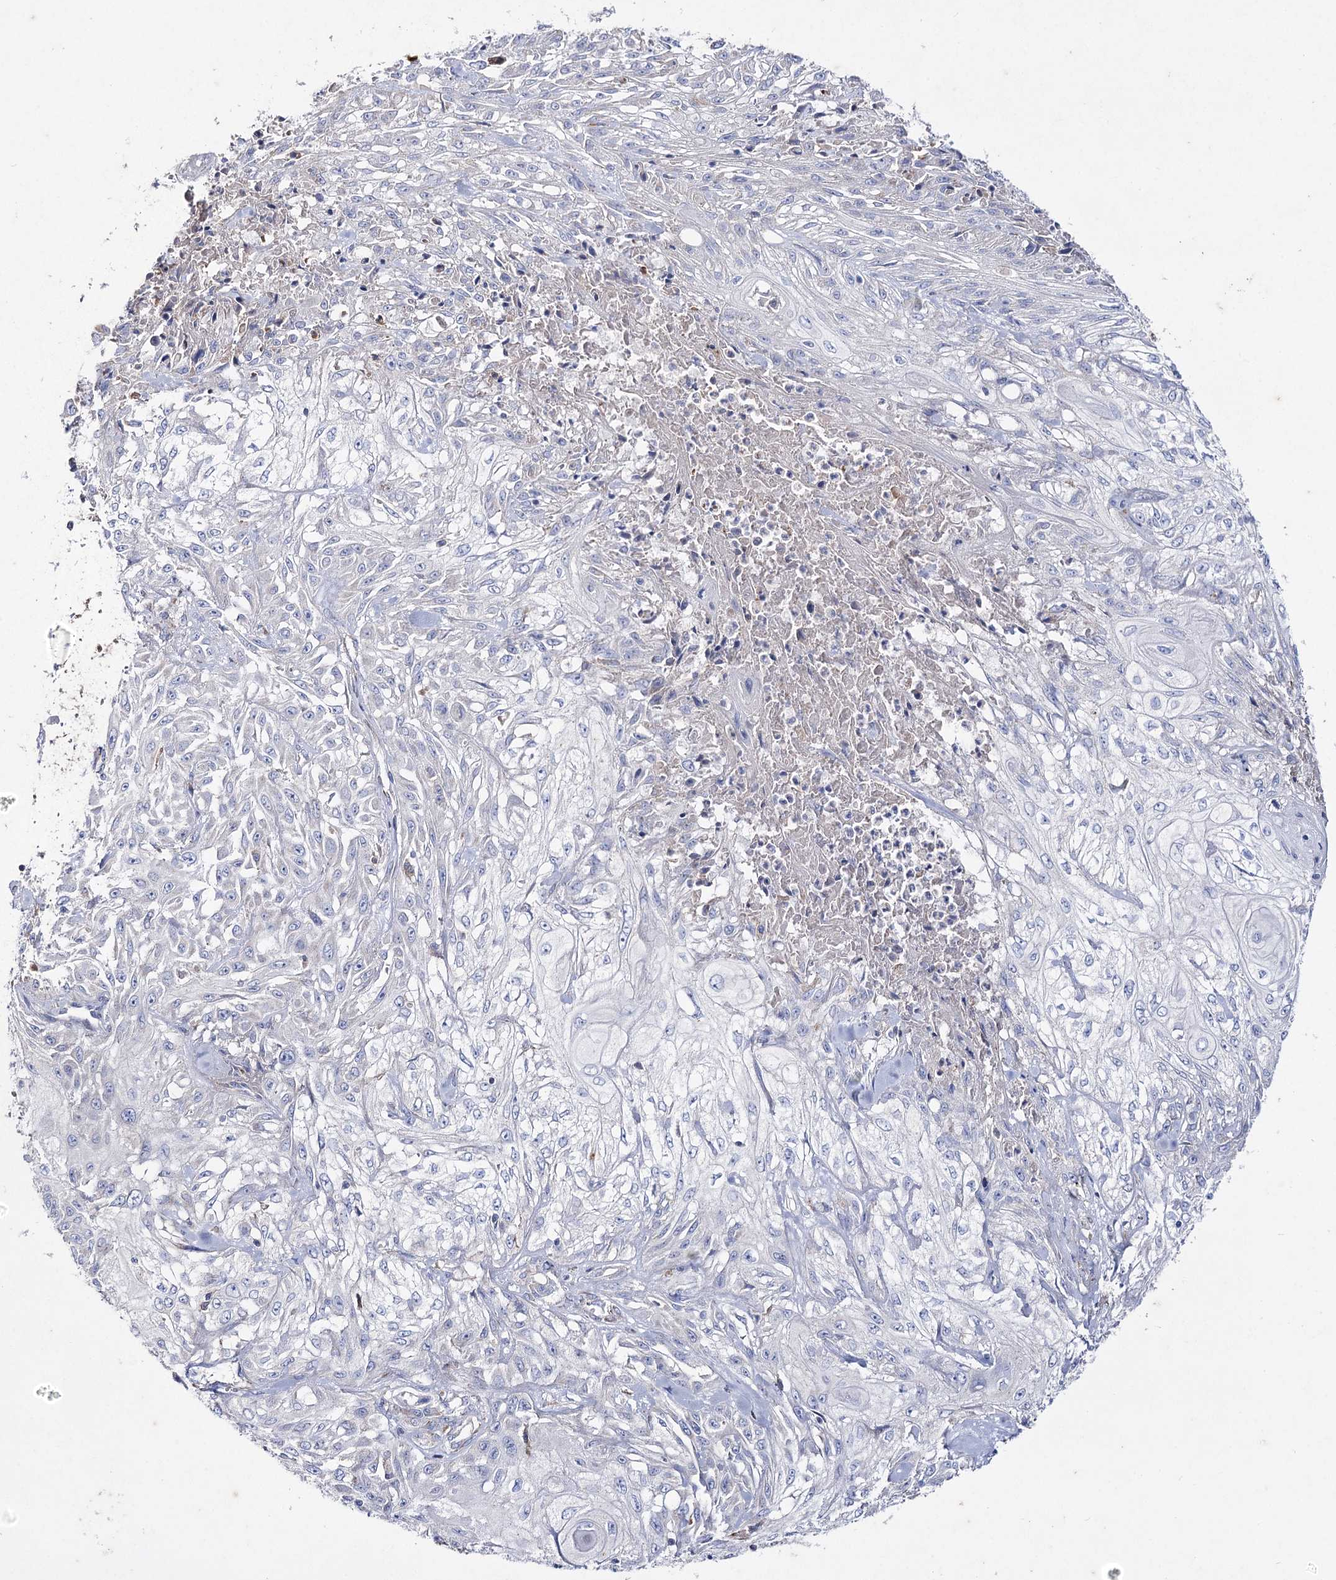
{"staining": {"intensity": "negative", "quantity": "none", "location": "none"}, "tissue": "skin cancer", "cell_type": "Tumor cells", "image_type": "cancer", "snomed": [{"axis": "morphology", "description": "Squamous cell carcinoma, NOS"}, {"axis": "morphology", "description": "Squamous cell carcinoma, metastatic, NOS"}, {"axis": "topography", "description": "Skin"}, {"axis": "topography", "description": "Lymph node"}], "caption": "High power microscopy micrograph of an IHC histopathology image of metastatic squamous cell carcinoma (skin), revealing no significant staining in tumor cells. Brightfield microscopy of immunohistochemistry (IHC) stained with DAB (3,3'-diaminobenzidine) (brown) and hematoxylin (blue), captured at high magnification.", "gene": "NAGLU", "patient": {"sex": "male", "age": 75}}